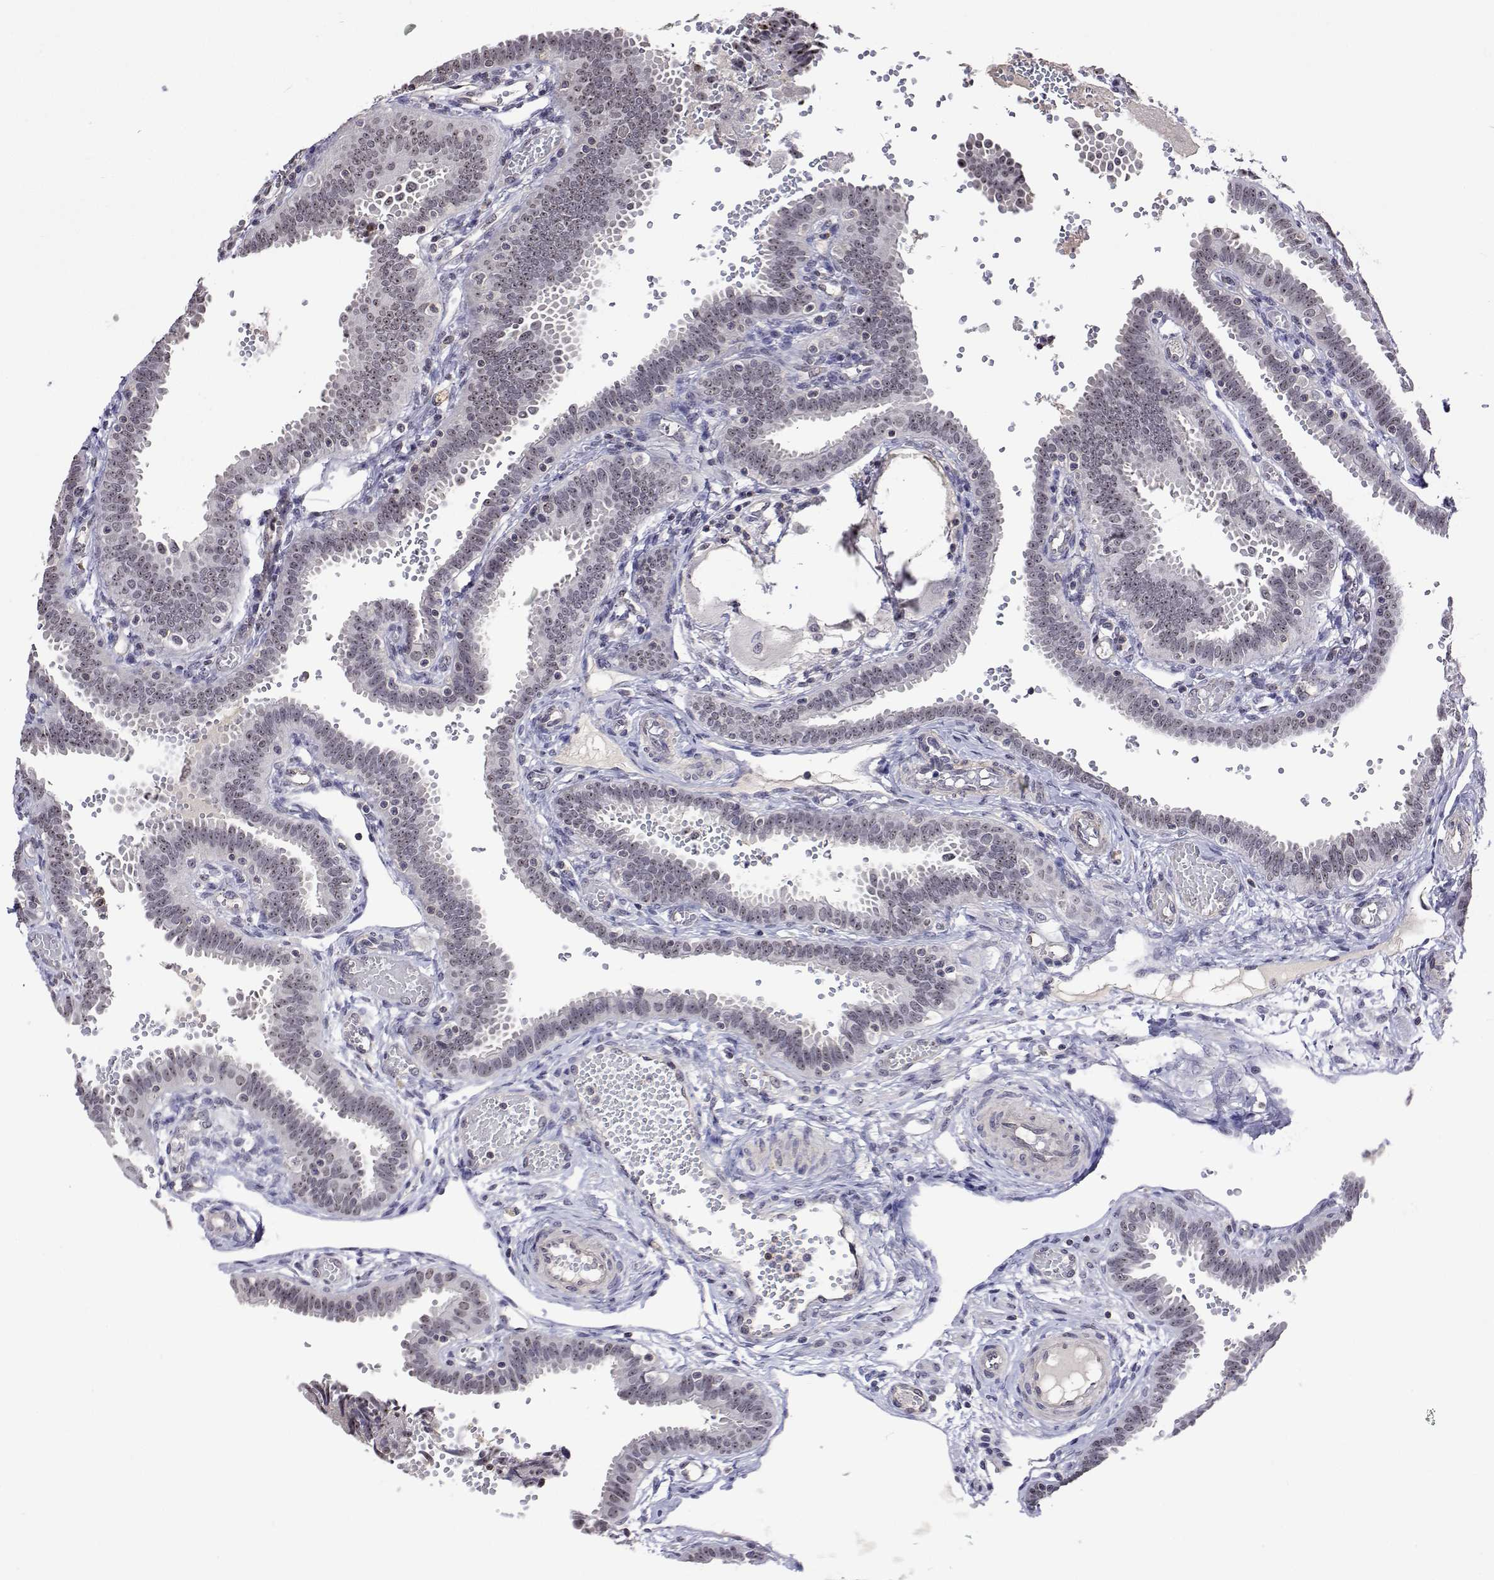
{"staining": {"intensity": "moderate", "quantity": "25%-75%", "location": "nuclear"}, "tissue": "fallopian tube", "cell_type": "Glandular cells", "image_type": "normal", "snomed": [{"axis": "morphology", "description": "Normal tissue, NOS"}, {"axis": "topography", "description": "Fallopian tube"}], "caption": "Glandular cells exhibit medium levels of moderate nuclear staining in about 25%-75% of cells in normal human fallopian tube. The protein is stained brown, and the nuclei are stained in blue (DAB IHC with brightfield microscopy, high magnification).", "gene": "NHP2", "patient": {"sex": "female", "age": 37}}